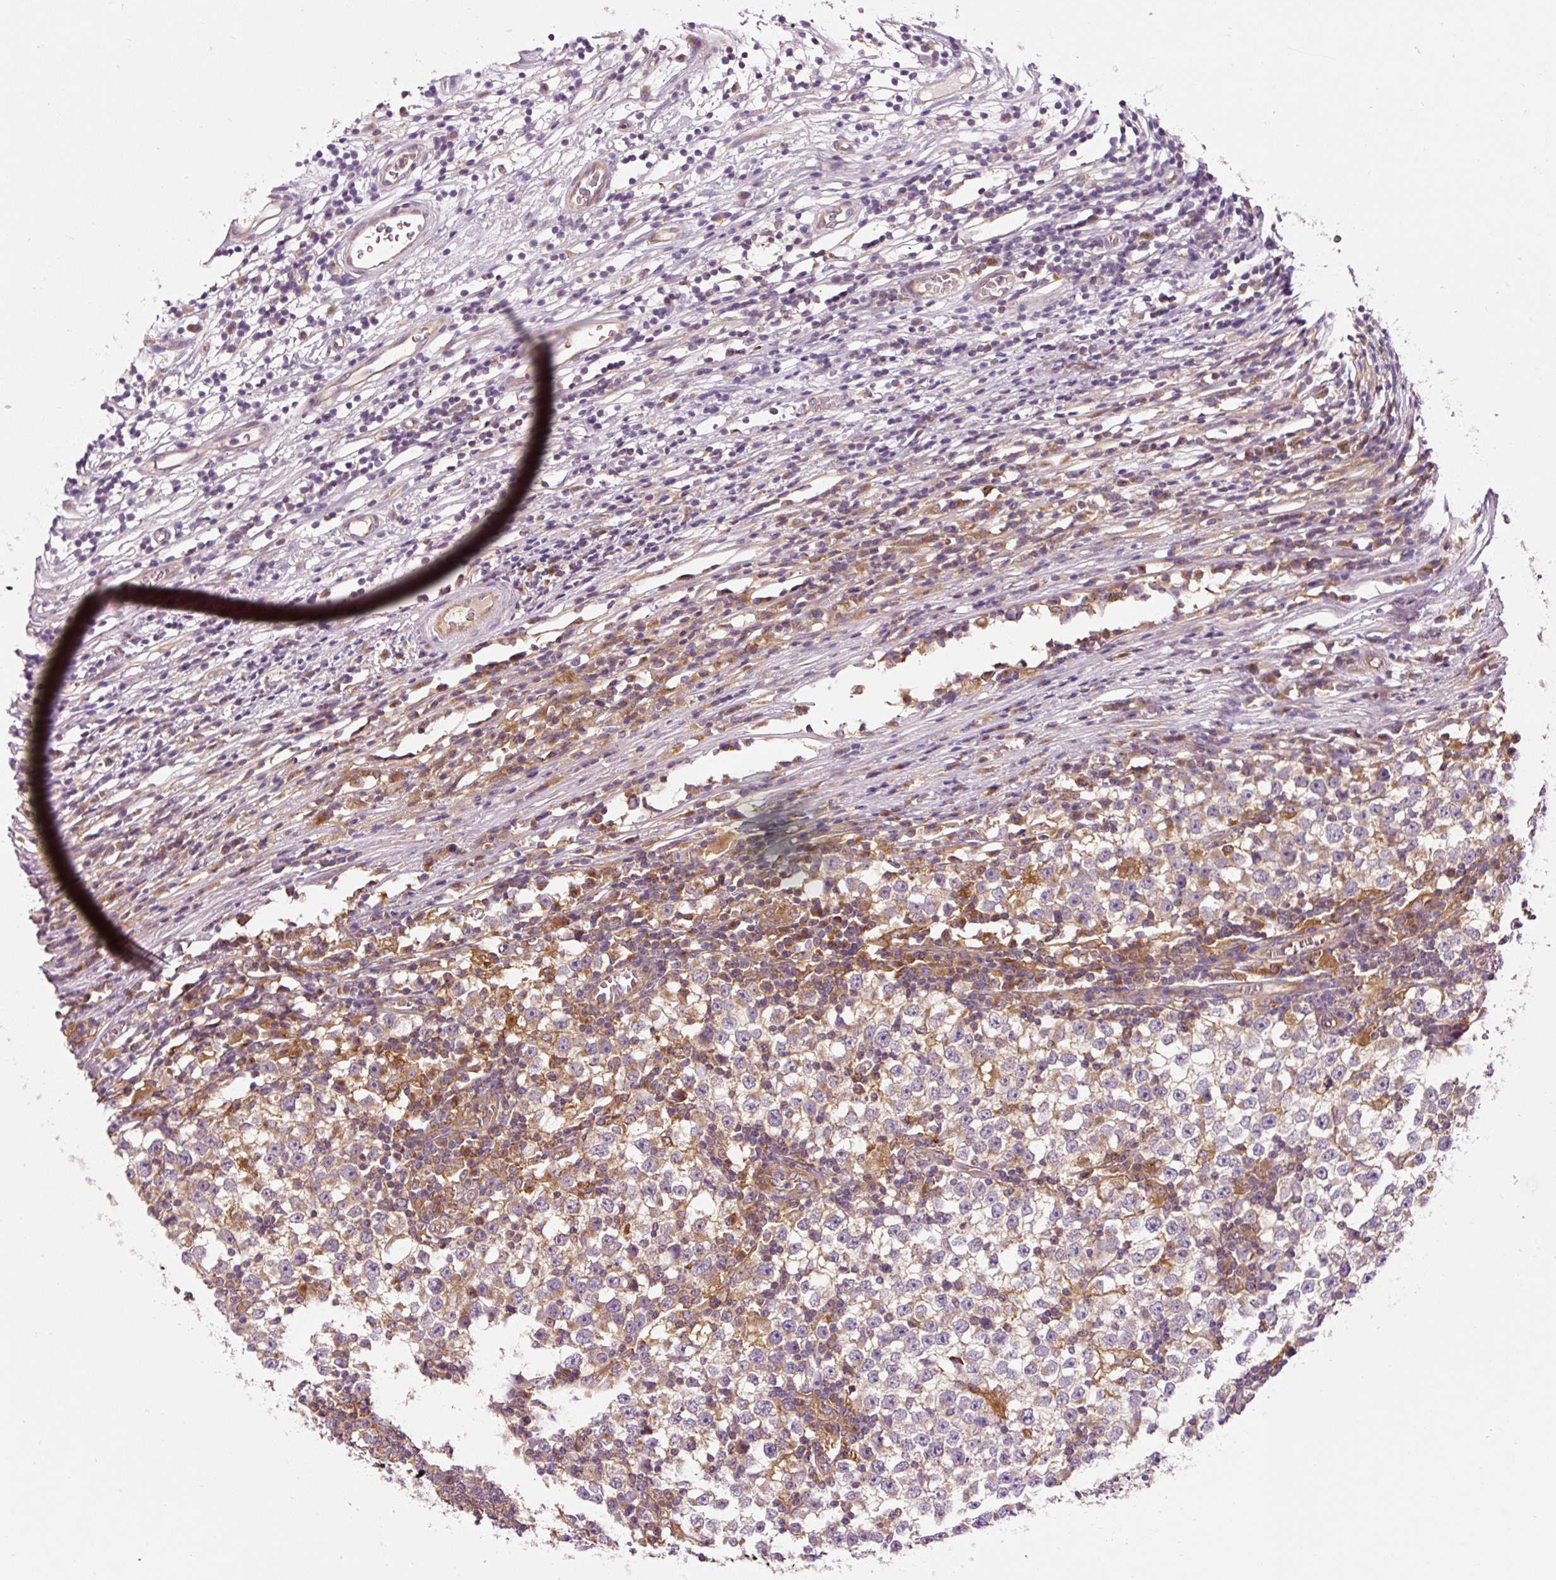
{"staining": {"intensity": "weak", "quantity": "<25%", "location": "cytoplasmic/membranous"}, "tissue": "testis cancer", "cell_type": "Tumor cells", "image_type": "cancer", "snomed": [{"axis": "morphology", "description": "Seminoma, NOS"}, {"axis": "topography", "description": "Testis"}], "caption": "This histopathology image is of seminoma (testis) stained with IHC to label a protein in brown with the nuclei are counter-stained blue. There is no expression in tumor cells.", "gene": "NAPA", "patient": {"sex": "male", "age": 65}}